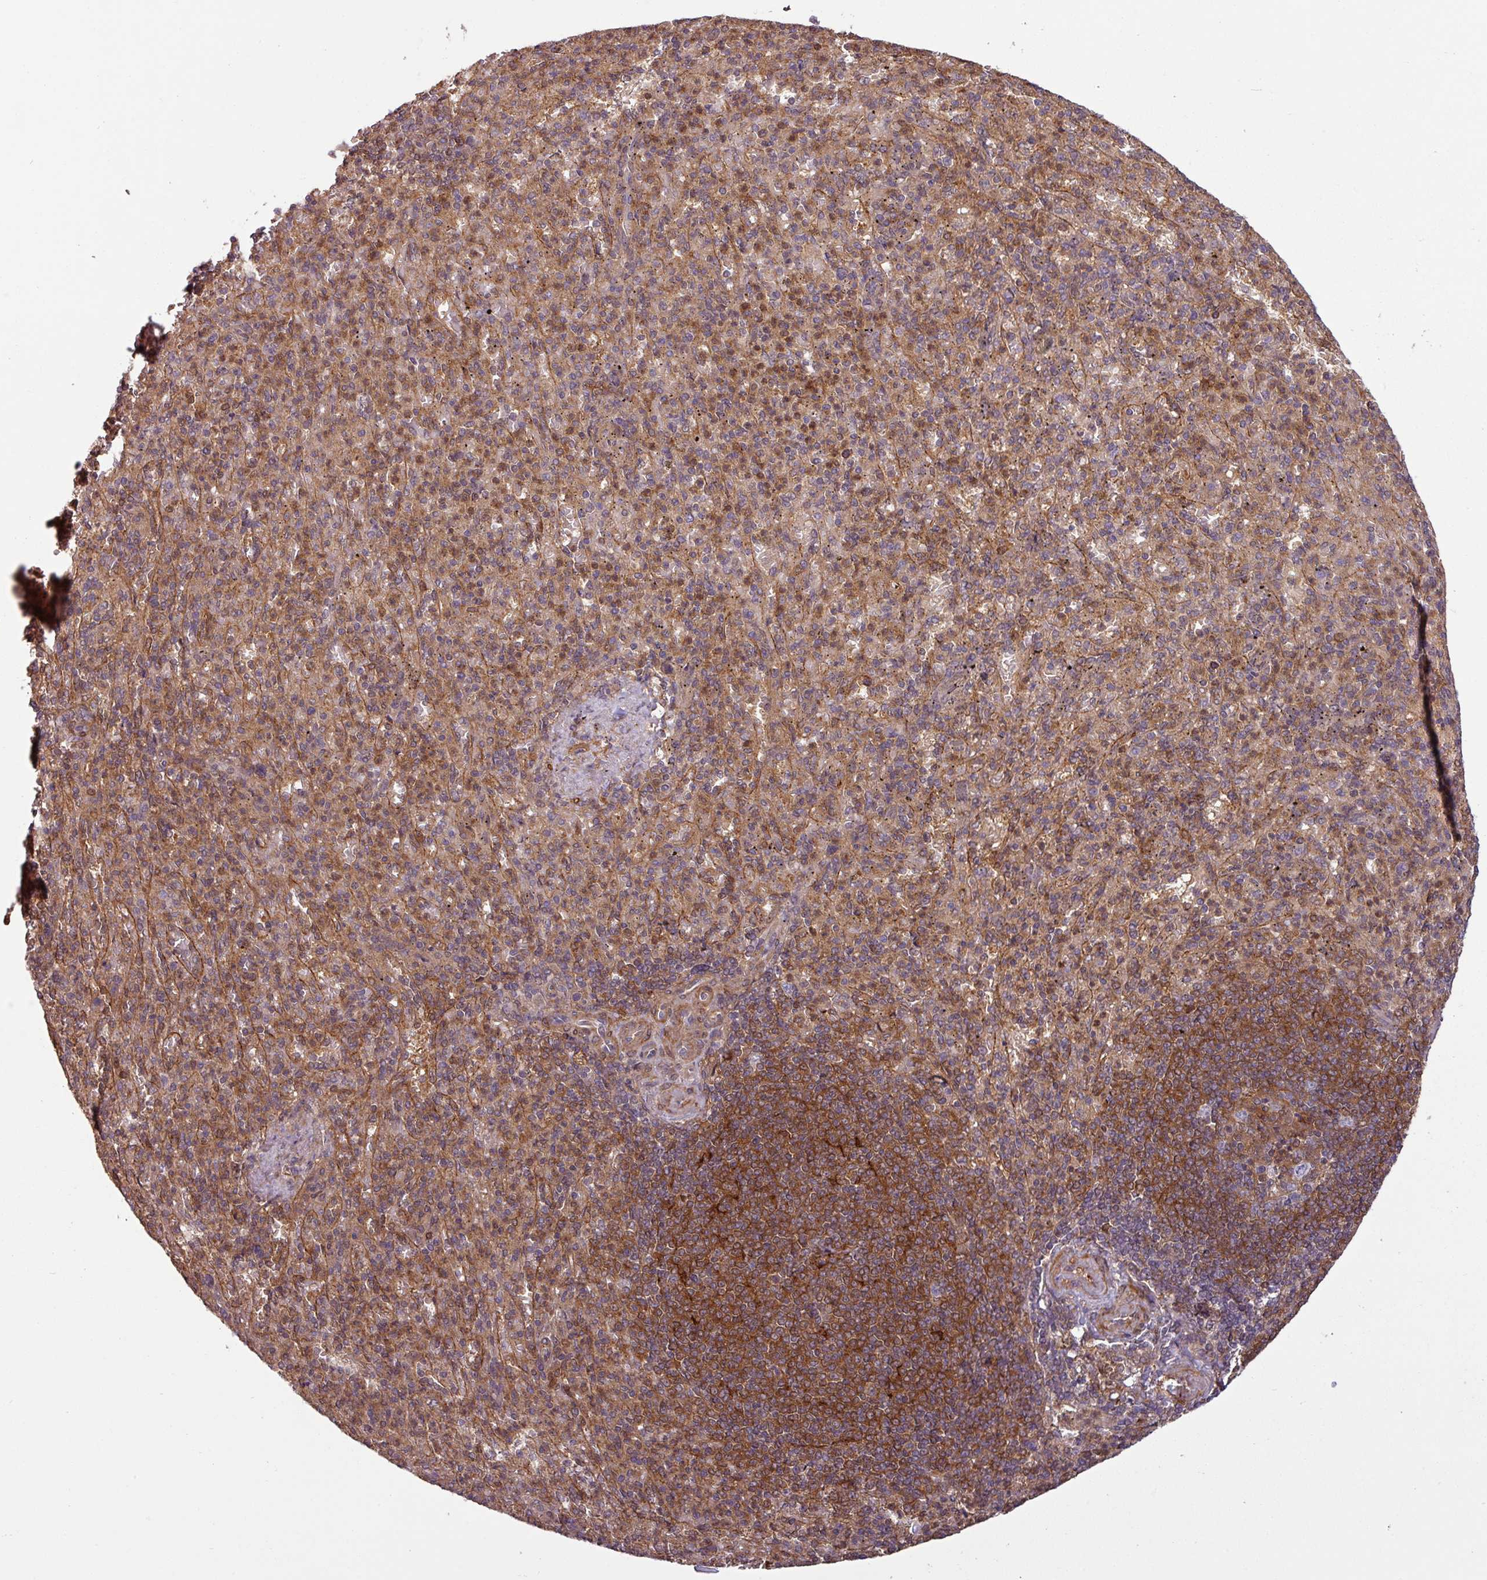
{"staining": {"intensity": "strong", "quantity": ">75%", "location": "cytoplasmic/membranous"}, "tissue": "spleen", "cell_type": "Cells in red pulp", "image_type": "normal", "snomed": [{"axis": "morphology", "description": "Normal tissue, NOS"}, {"axis": "topography", "description": "Spleen"}], "caption": "Spleen stained for a protein (brown) demonstrates strong cytoplasmic/membranous positive positivity in approximately >75% of cells in red pulp.", "gene": "SH3BGRL", "patient": {"sex": "female", "age": 74}}